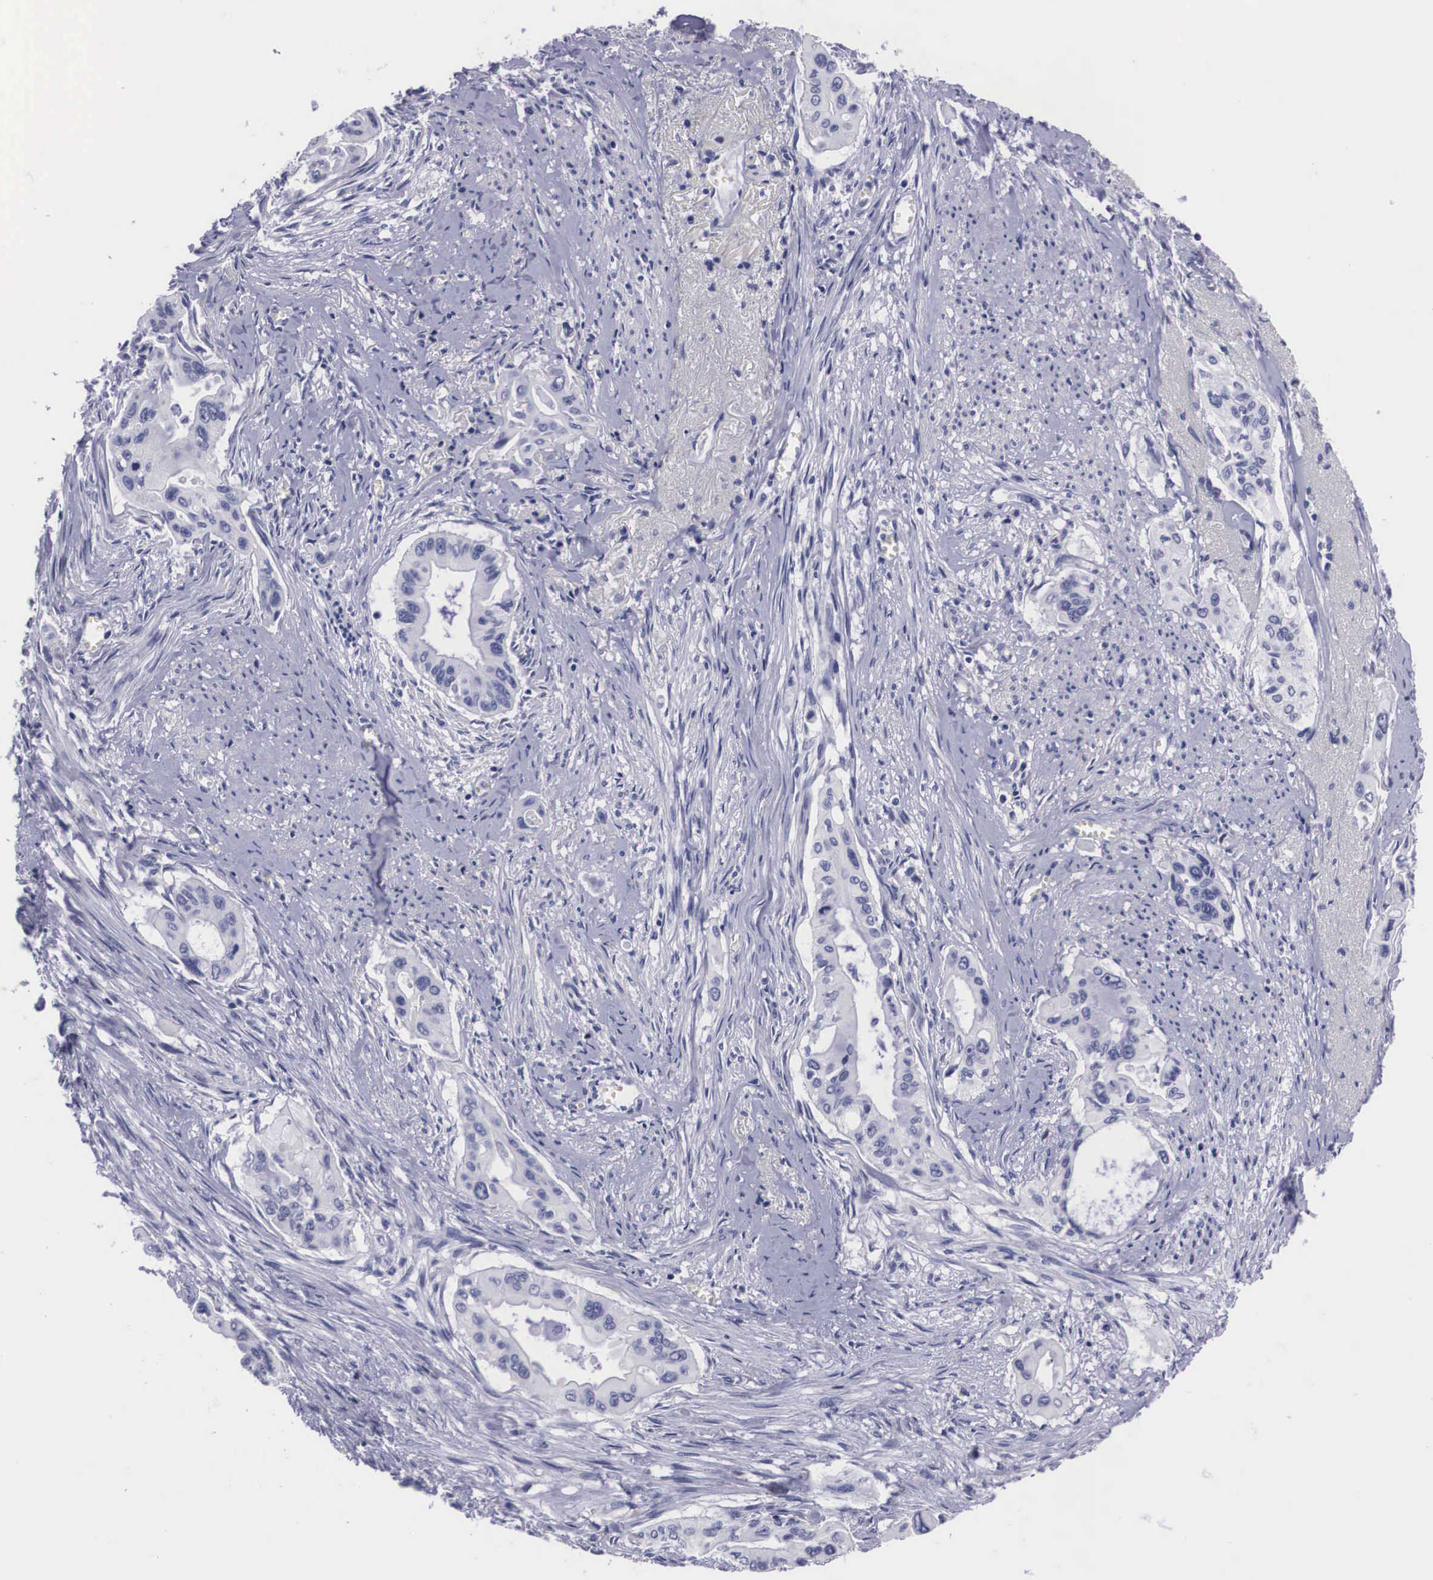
{"staining": {"intensity": "negative", "quantity": "none", "location": "none"}, "tissue": "pancreatic cancer", "cell_type": "Tumor cells", "image_type": "cancer", "snomed": [{"axis": "morphology", "description": "Adenocarcinoma, NOS"}, {"axis": "topography", "description": "Pancreas"}], "caption": "The micrograph demonstrates no staining of tumor cells in pancreatic cancer (adenocarcinoma).", "gene": "C22orf31", "patient": {"sex": "male", "age": 77}}